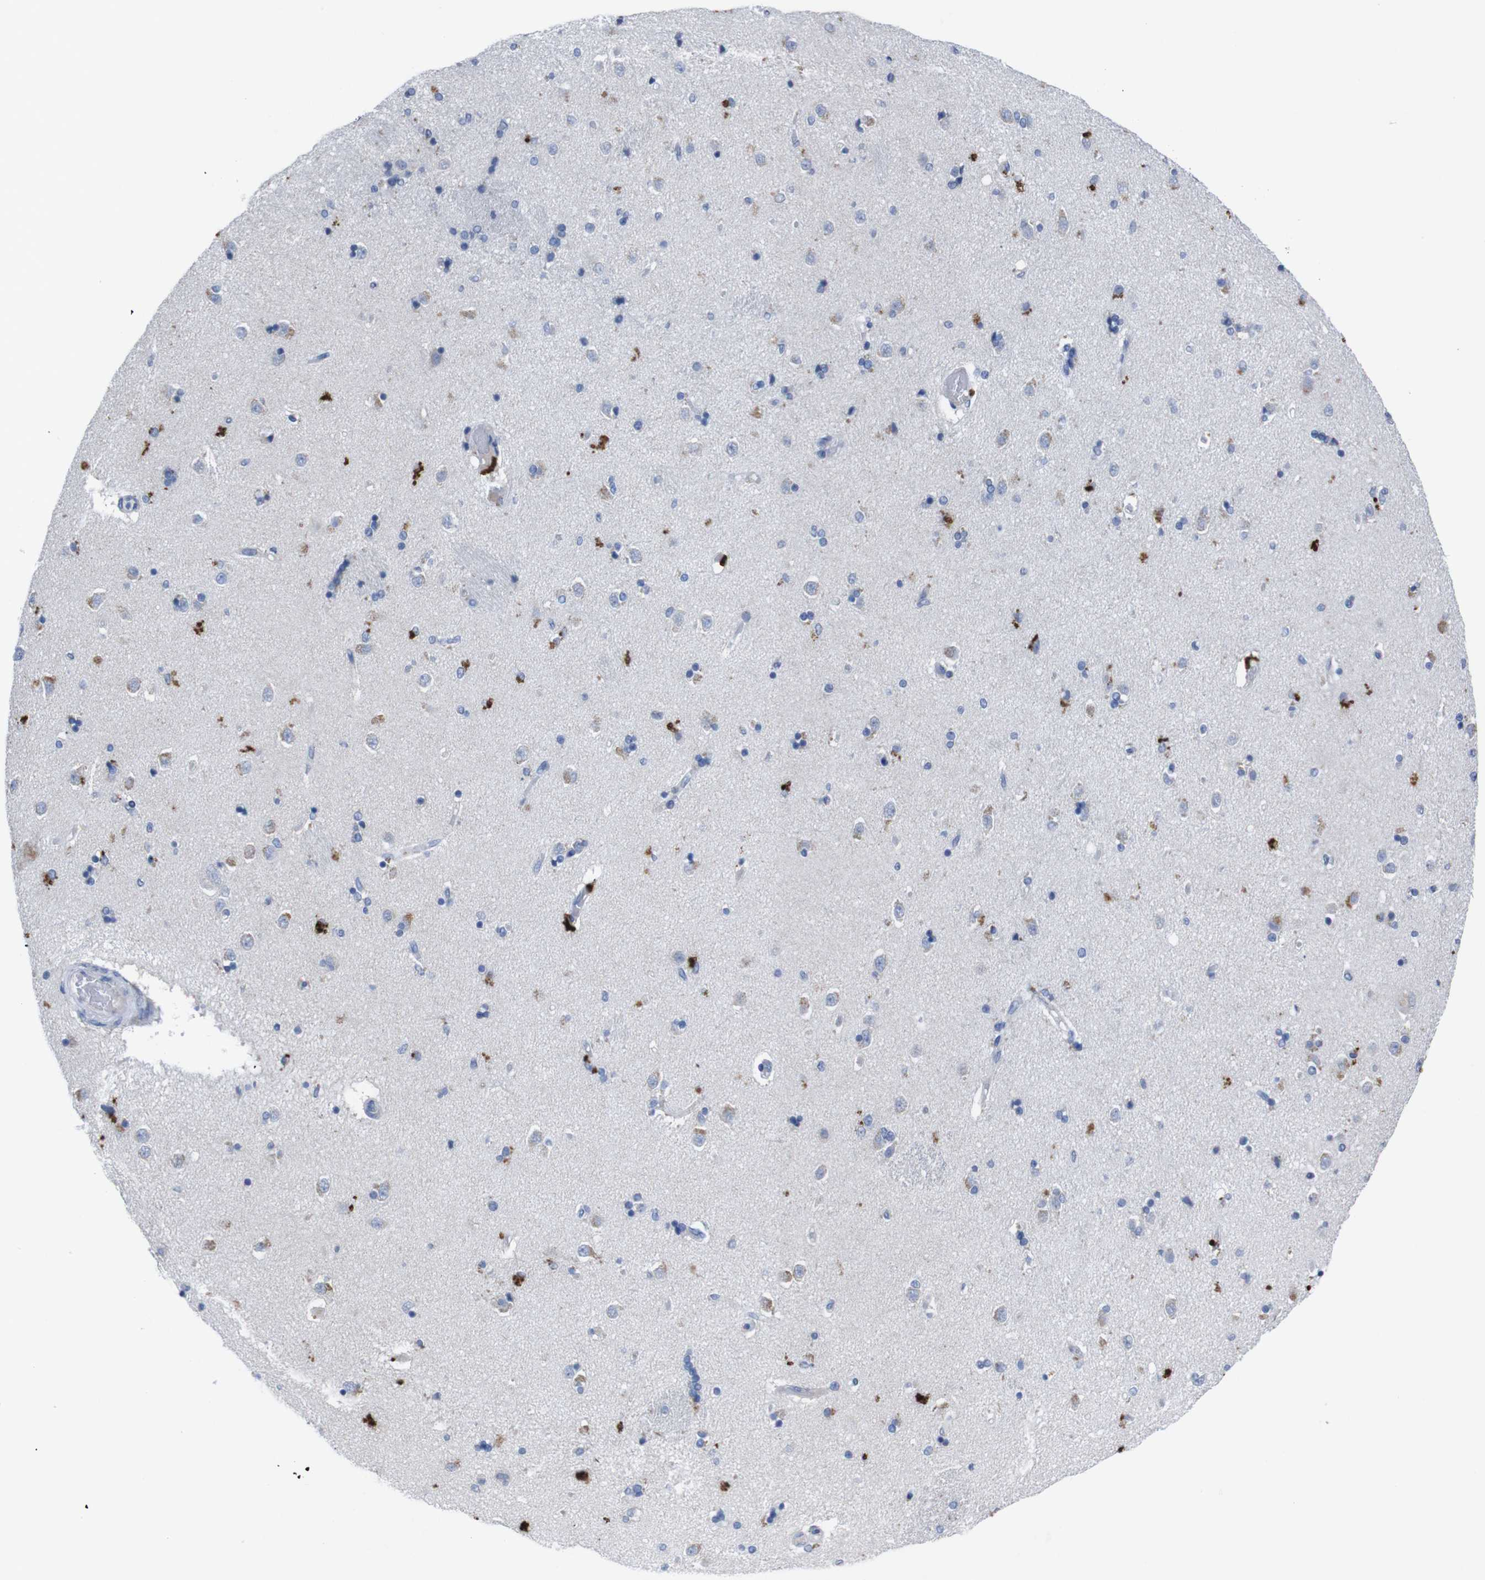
{"staining": {"intensity": "moderate", "quantity": "<25%", "location": "cytoplasmic/membranous"}, "tissue": "caudate", "cell_type": "Glial cells", "image_type": "normal", "snomed": [{"axis": "morphology", "description": "Normal tissue, NOS"}, {"axis": "topography", "description": "Lateral ventricle wall"}], "caption": "Caudate stained with DAB (3,3'-diaminobenzidine) IHC reveals low levels of moderate cytoplasmic/membranous staining in about <25% of glial cells. (DAB IHC, brown staining for protein, blue staining for nuclei).", "gene": "IRF4", "patient": {"sex": "female", "age": 54}}